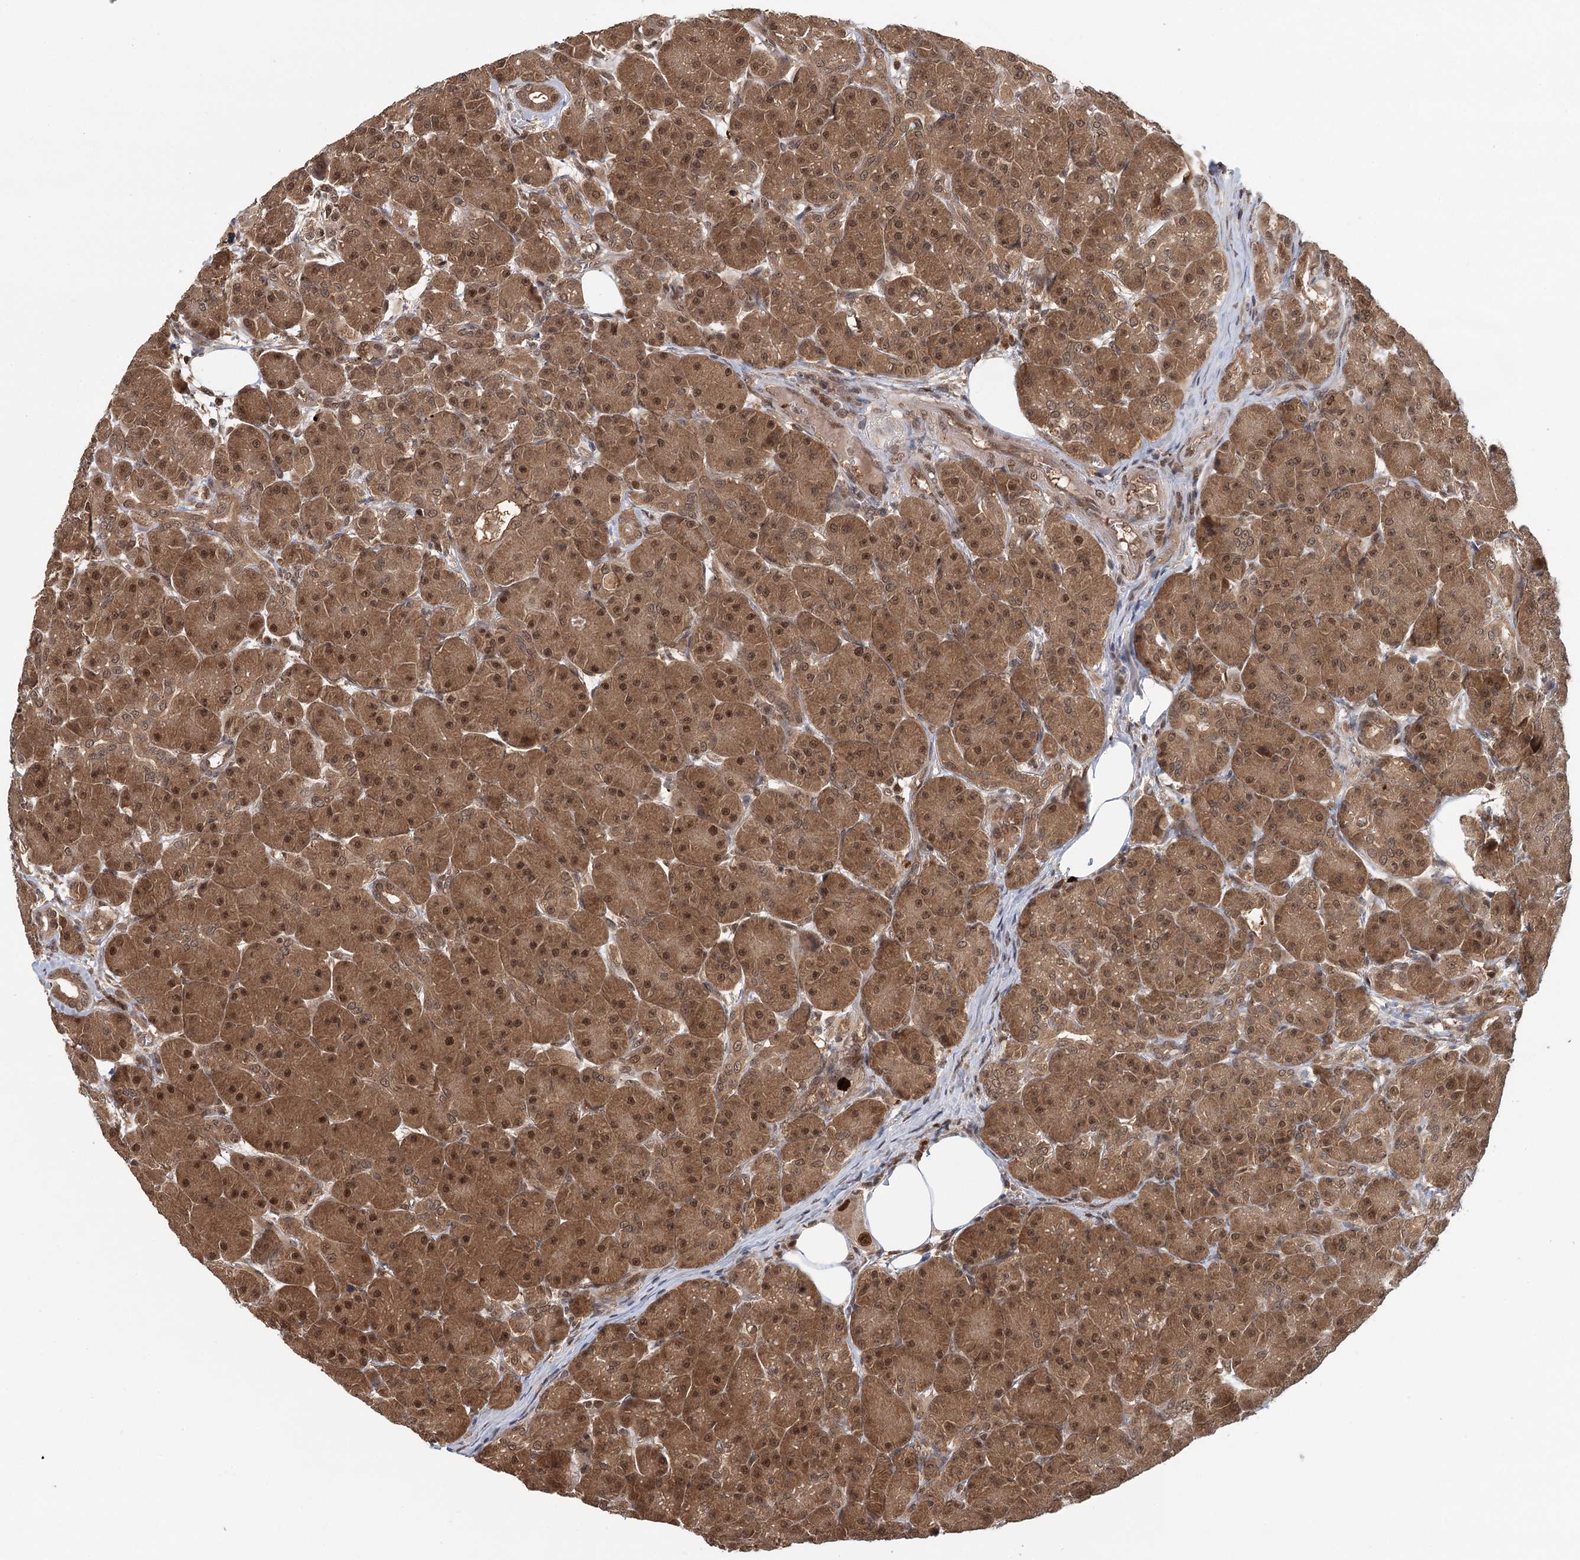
{"staining": {"intensity": "strong", "quantity": ">75%", "location": "cytoplasmic/membranous,nuclear"}, "tissue": "pancreas", "cell_type": "Exocrine glandular cells", "image_type": "normal", "snomed": [{"axis": "morphology", "description": "Normal tissue, NOS"}, {"axis": "topography", "description": "Pancreas"}], "caption": "The image displays a brown stain indicating the presence of a protein in the cytoplasmic/membranous,nuclear of exocrine glandular cells in pancreas.", "gene": "N6AMT1", "patient": {"sex": "male", "age": 63}}